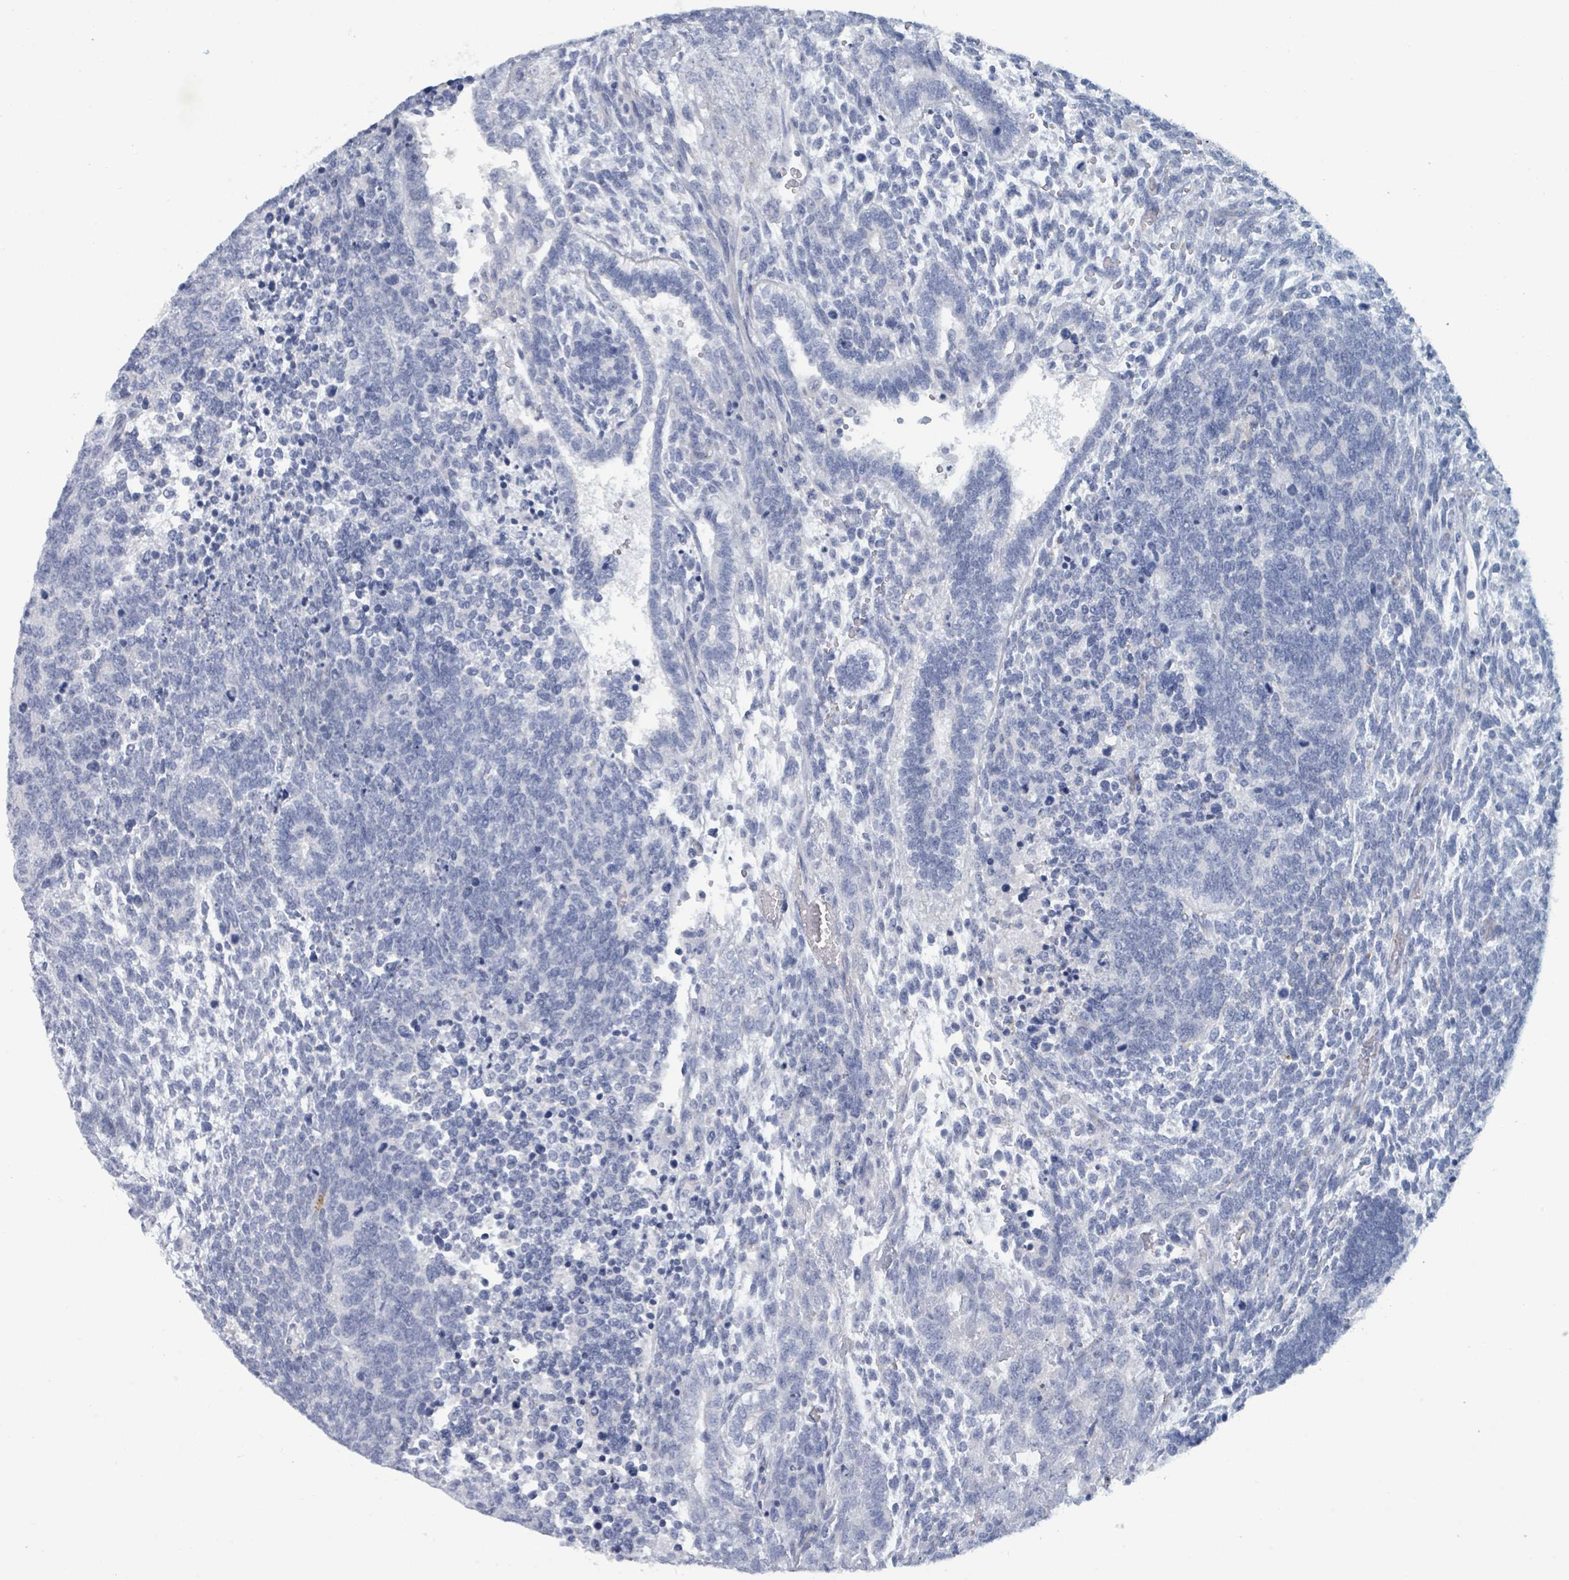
{"staining": {"intensity": "negative", "quantity": "none", "location": "none"}, "tissue": "testis cancer", "cell_type": "Tumor cells", "image_type": "cancer", "snomed": [{"axis": "morphology", "description": "Carcinoma, Embryonal, NOS"}, {"axis": "topography", "description": "Testis"}], "caption": "Testis cancer was stained to show a protein in brown. There is no significant staining in tumor cells.", "gene": "VPS13D", "patient": {"sex": "male", "age": 23}}